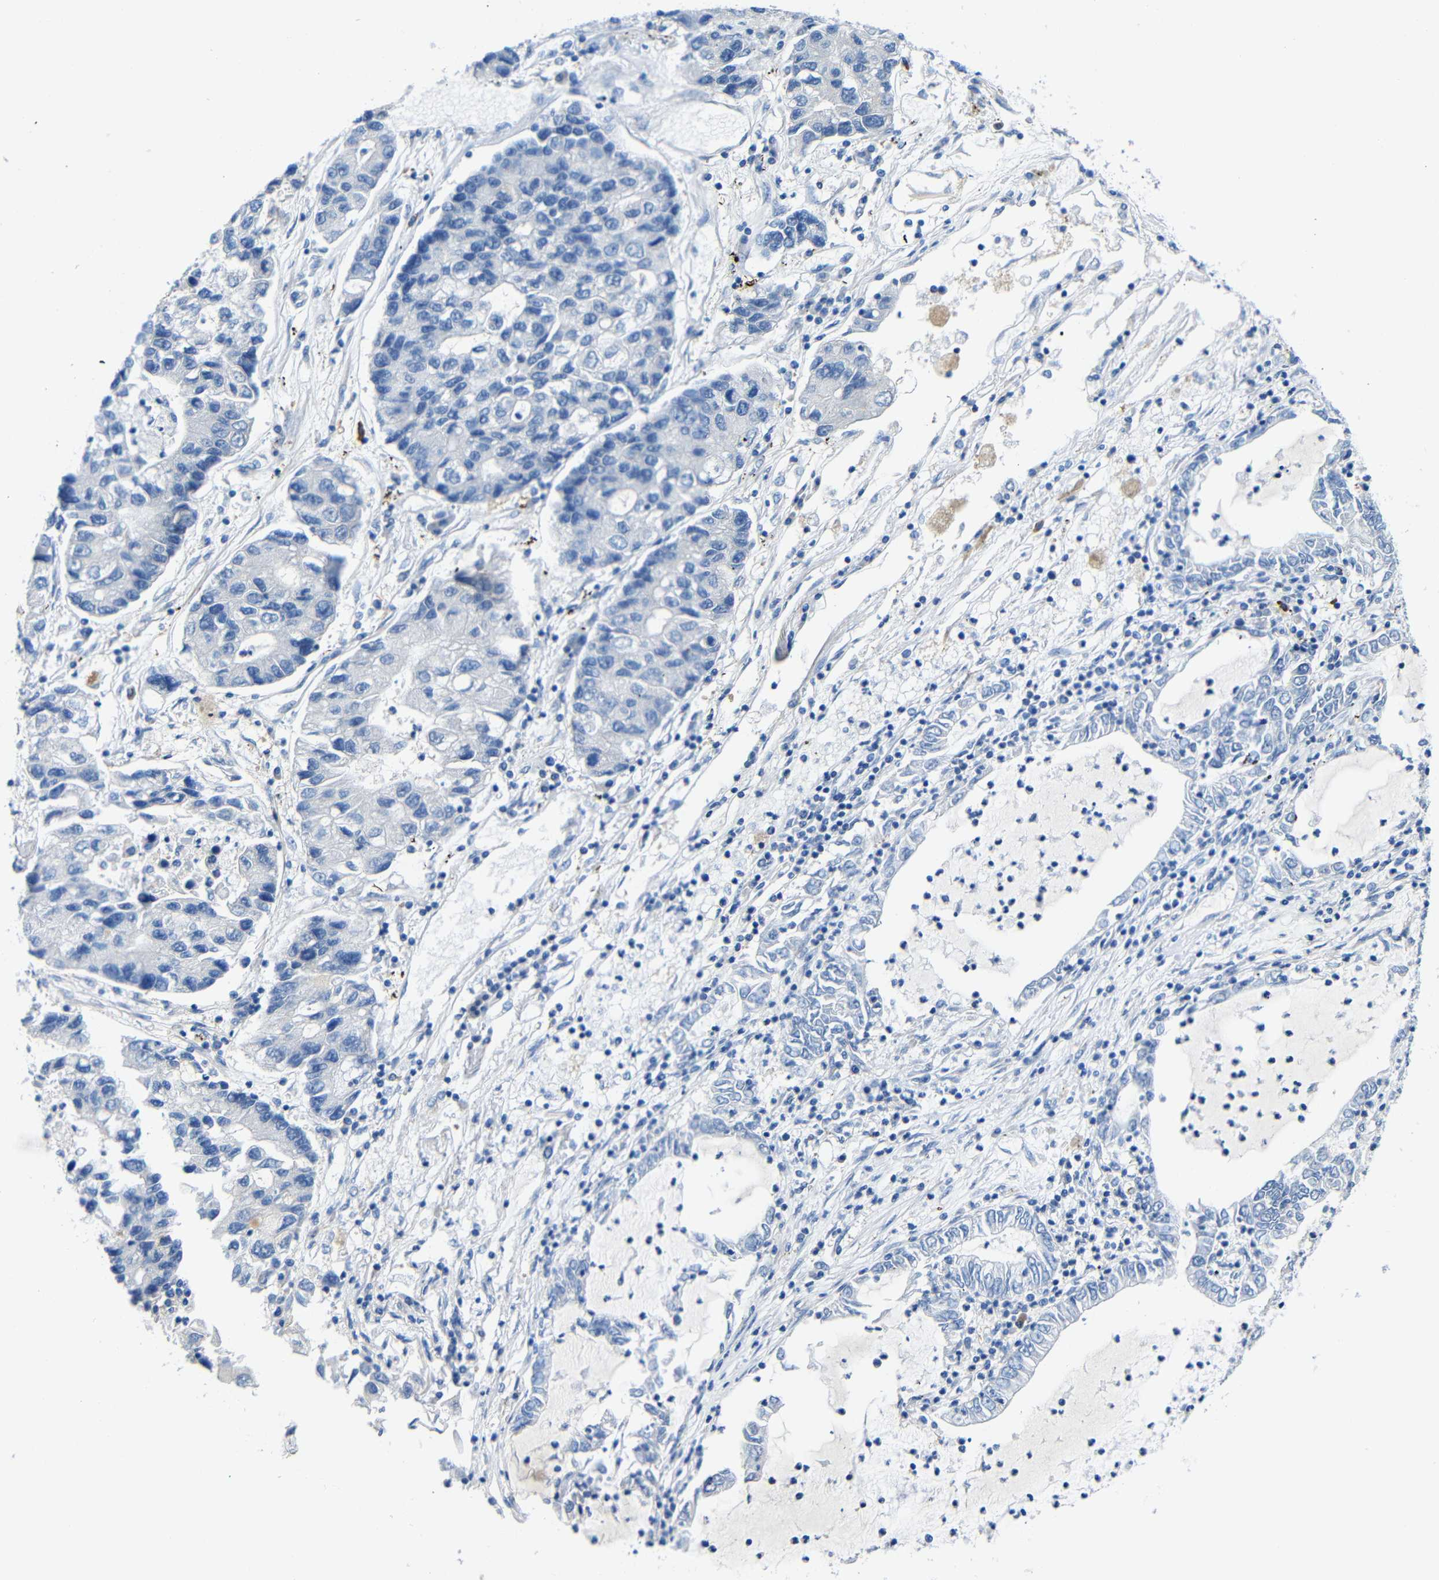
{"staining": {"intensity": "negative", "quantity": "none", "location": "none"}, "tissue": "lung cancer", "cell_type": "Tumor cells", "image_type": "cancer", "snomed": [{"axis": "morphology", "description": "Adenocarcinoma, NOS"}, {"axis": "topography", "description": "Lung"}], "caption": "Tumor cells are negative for brown protein staining in lung cancer.", "gene": "NEGR1", "patient": {"sex": "female", "age": 51}}